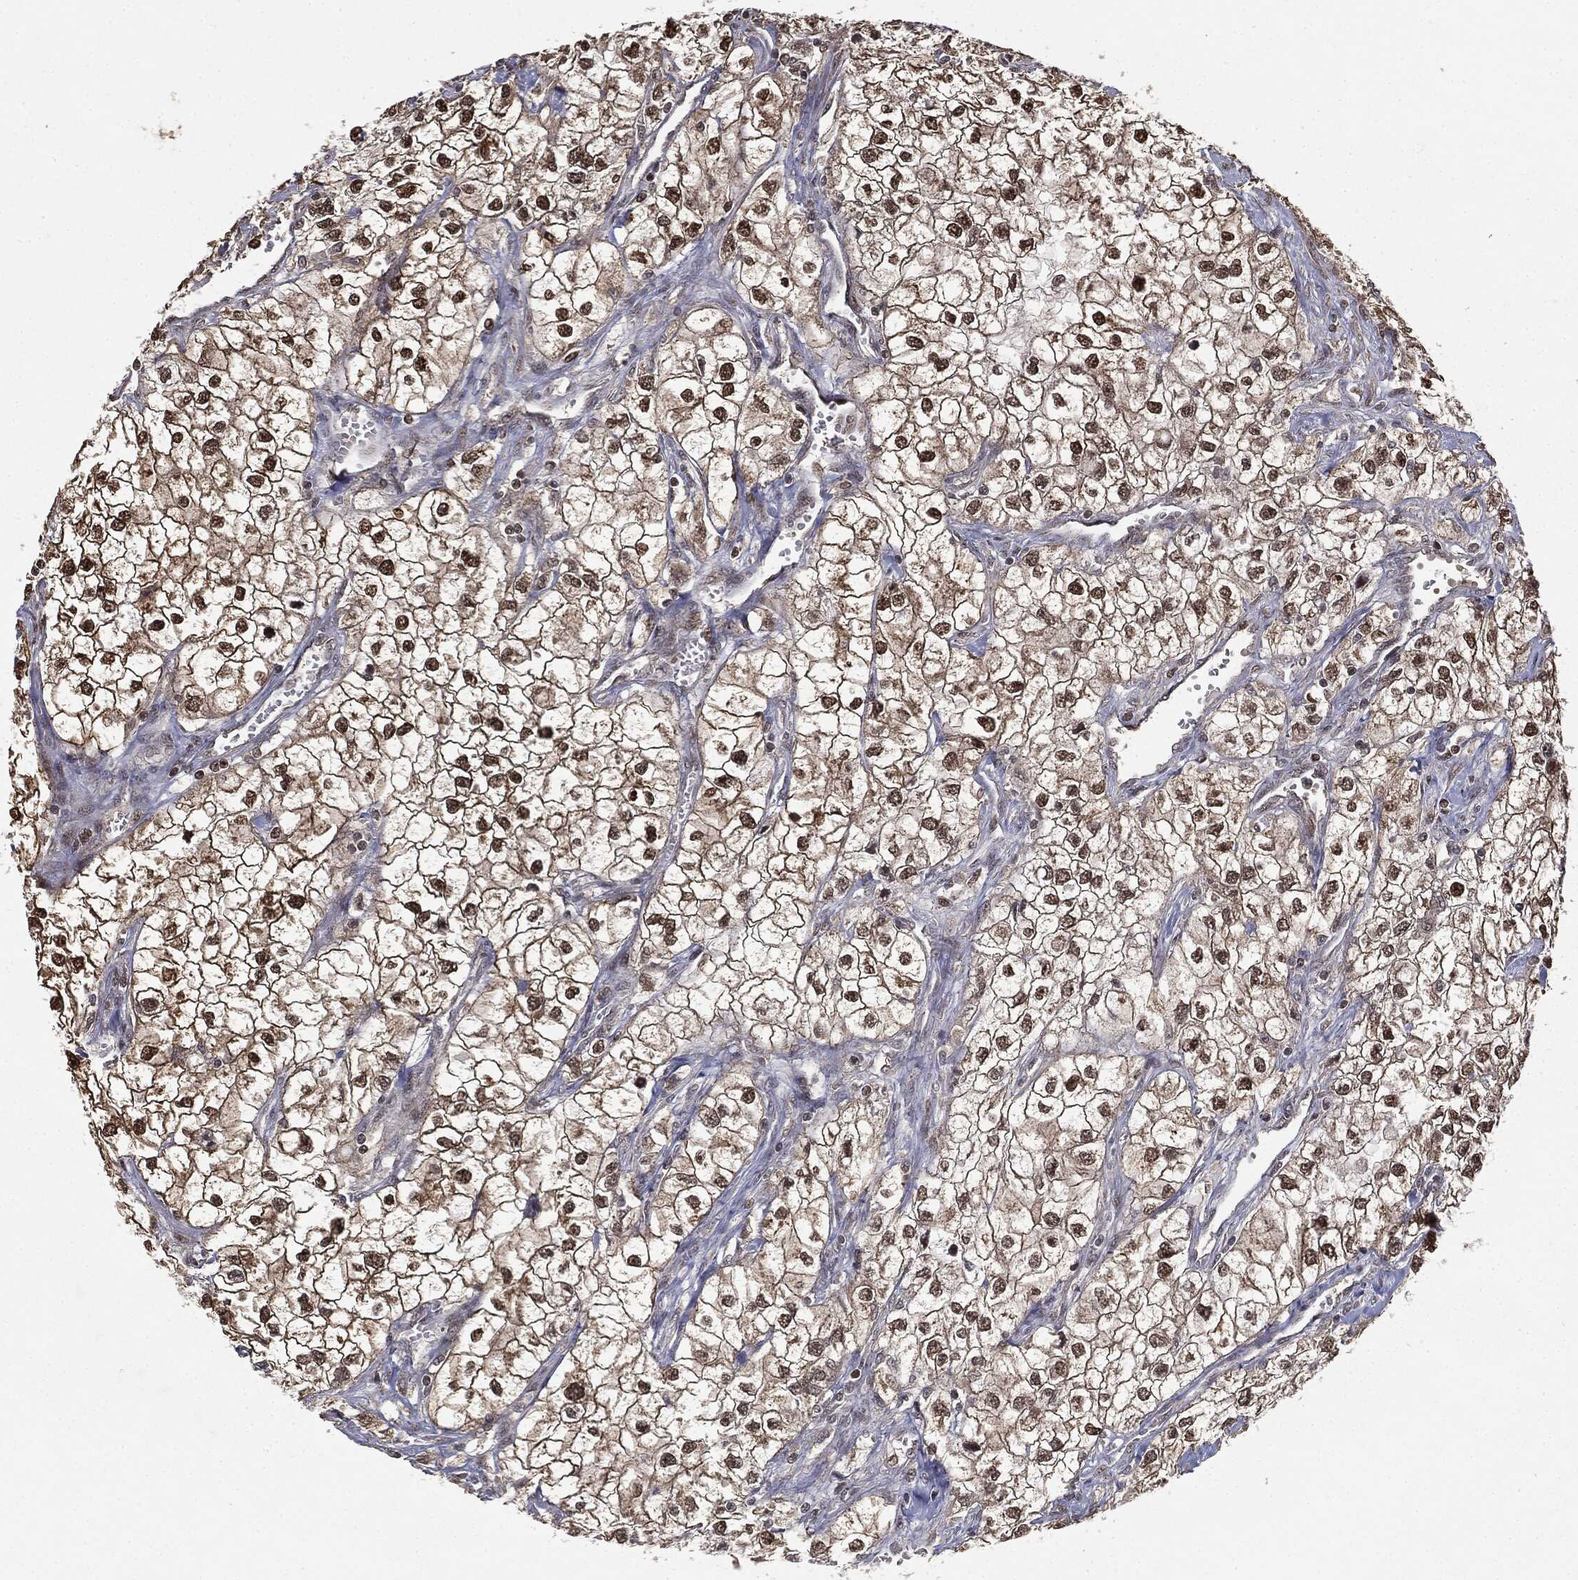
{"staining": {"intensity": "strong", "quantity": ">75%", "location": "cytoplasmic/membranous,nuclear"}, "tissue": "renal cancer", "cell_type": "Tumor cells", "image_type": "cancer", "snomed": [{"axis": "morphology", "description": "Adenocarcinoma, NOS"}, {"axis": "topography", "description": "Kidney"}], "caption": "This photomicrograph reveals IHC staining of human renal adenocarcinoma, with high strong cytoplasmic/membranous and nuclear expression in about >75% of tumor cells.", "gene": "ZNHIT6", "patient": {"sex": "male", "age": 59}}